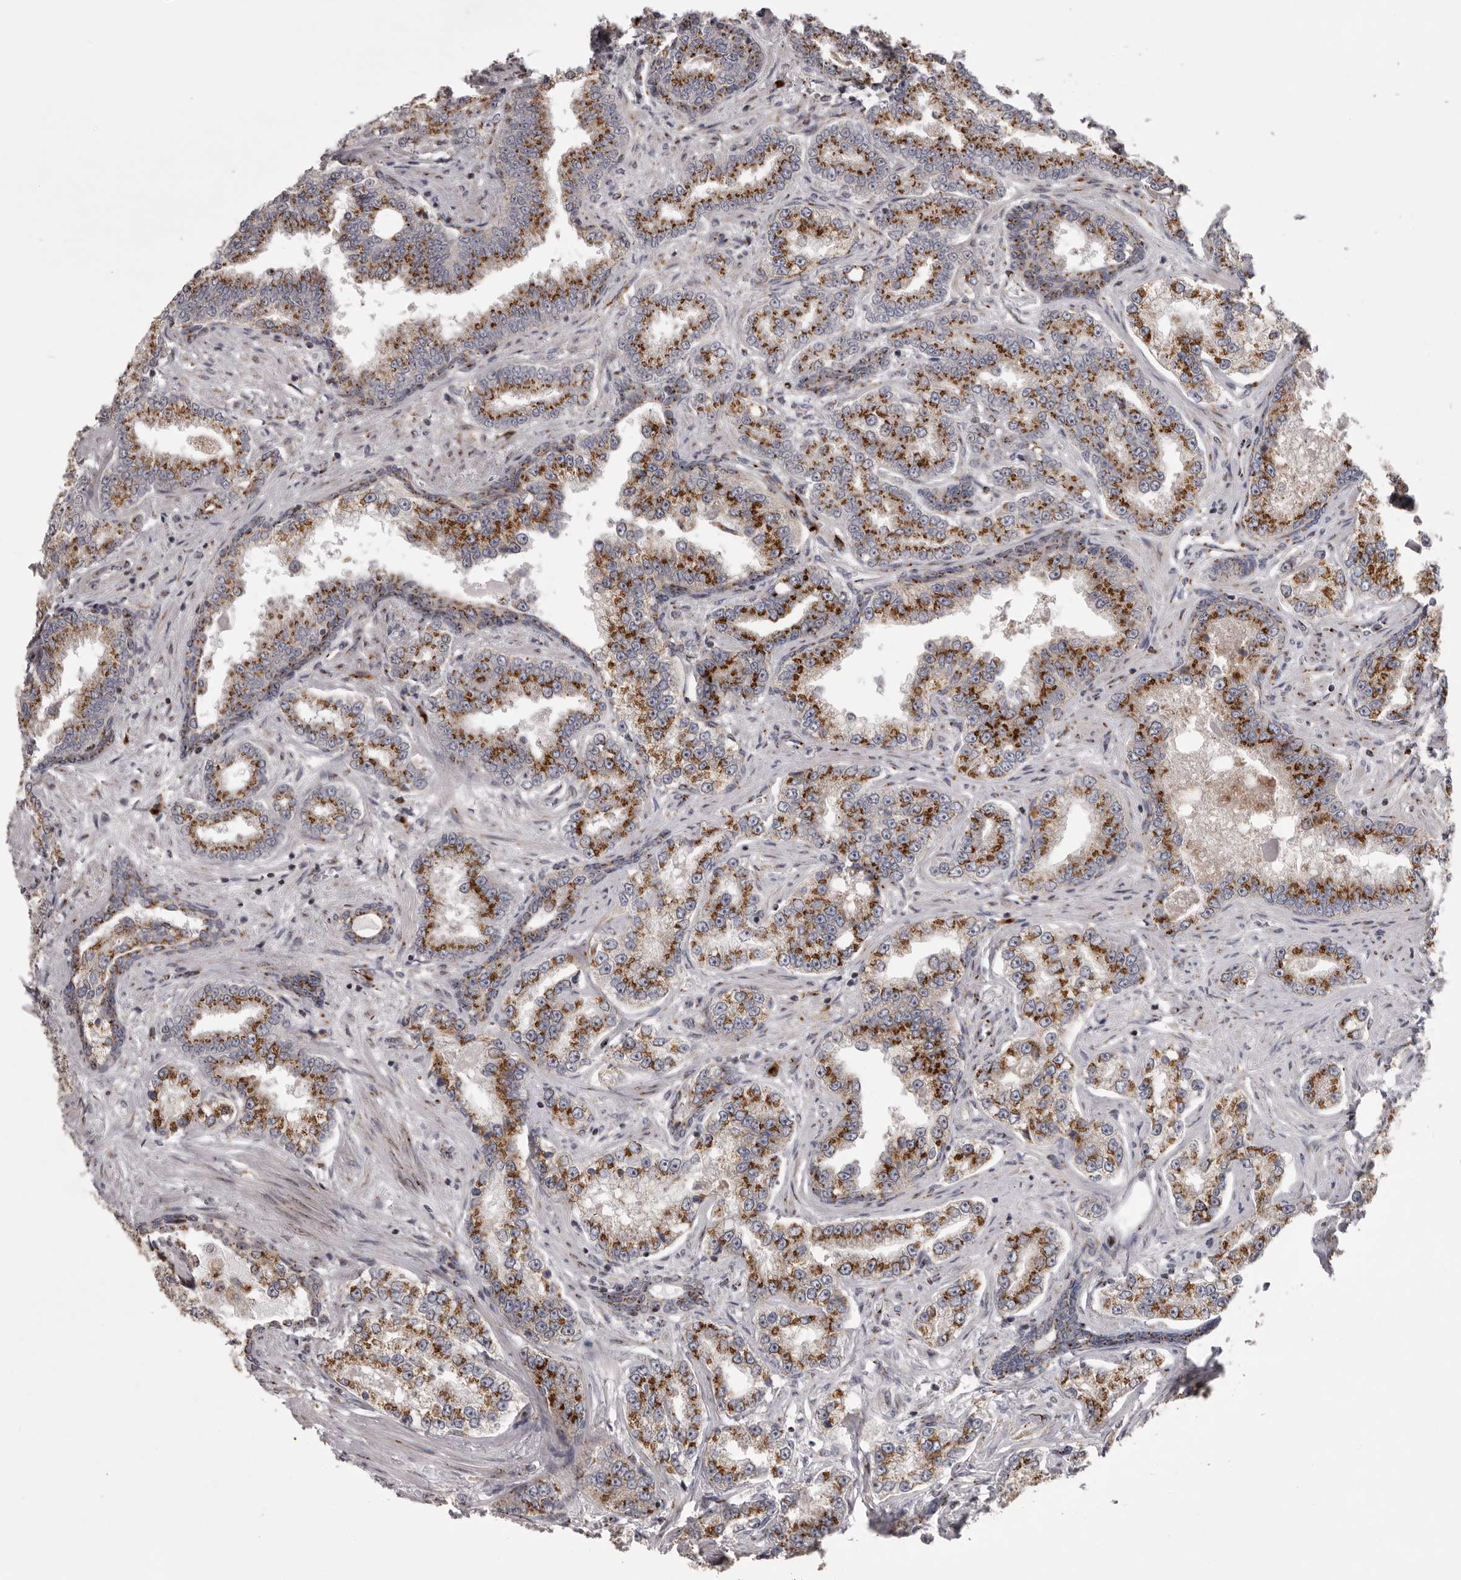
{"staining": {"intensity": "strong", "quantity": ">75%", "location": "cytoplasmic/membranous"}, "tissue": "prostate cancer", "cell_type": "Tumor cells", "image_type": "cancer", "snomed": [{"axis": "morphology", "description": "Normal tissue, NOS"}, {"axis": "morphology", "description": "Adenocarcinoma, High grade"}, {"axis": "topography", "description": "Prostate"}], "caption": "An immunohistochemistry (IHC) histopathology image of tumor tissue is shown. Protein staining in brown highlights strong cytoplasmic/membranous positivity in adenocarcinoma (high-grade) (prostate) within tumor cells. The staining was performed using DAB (3,3'-diaminobenzidine), with brown indicating positive protein expression. Nuclei are stained blue with hematoxylin.", "gene": "WDR47", "patient": {"sex": "male", "age": 83}}